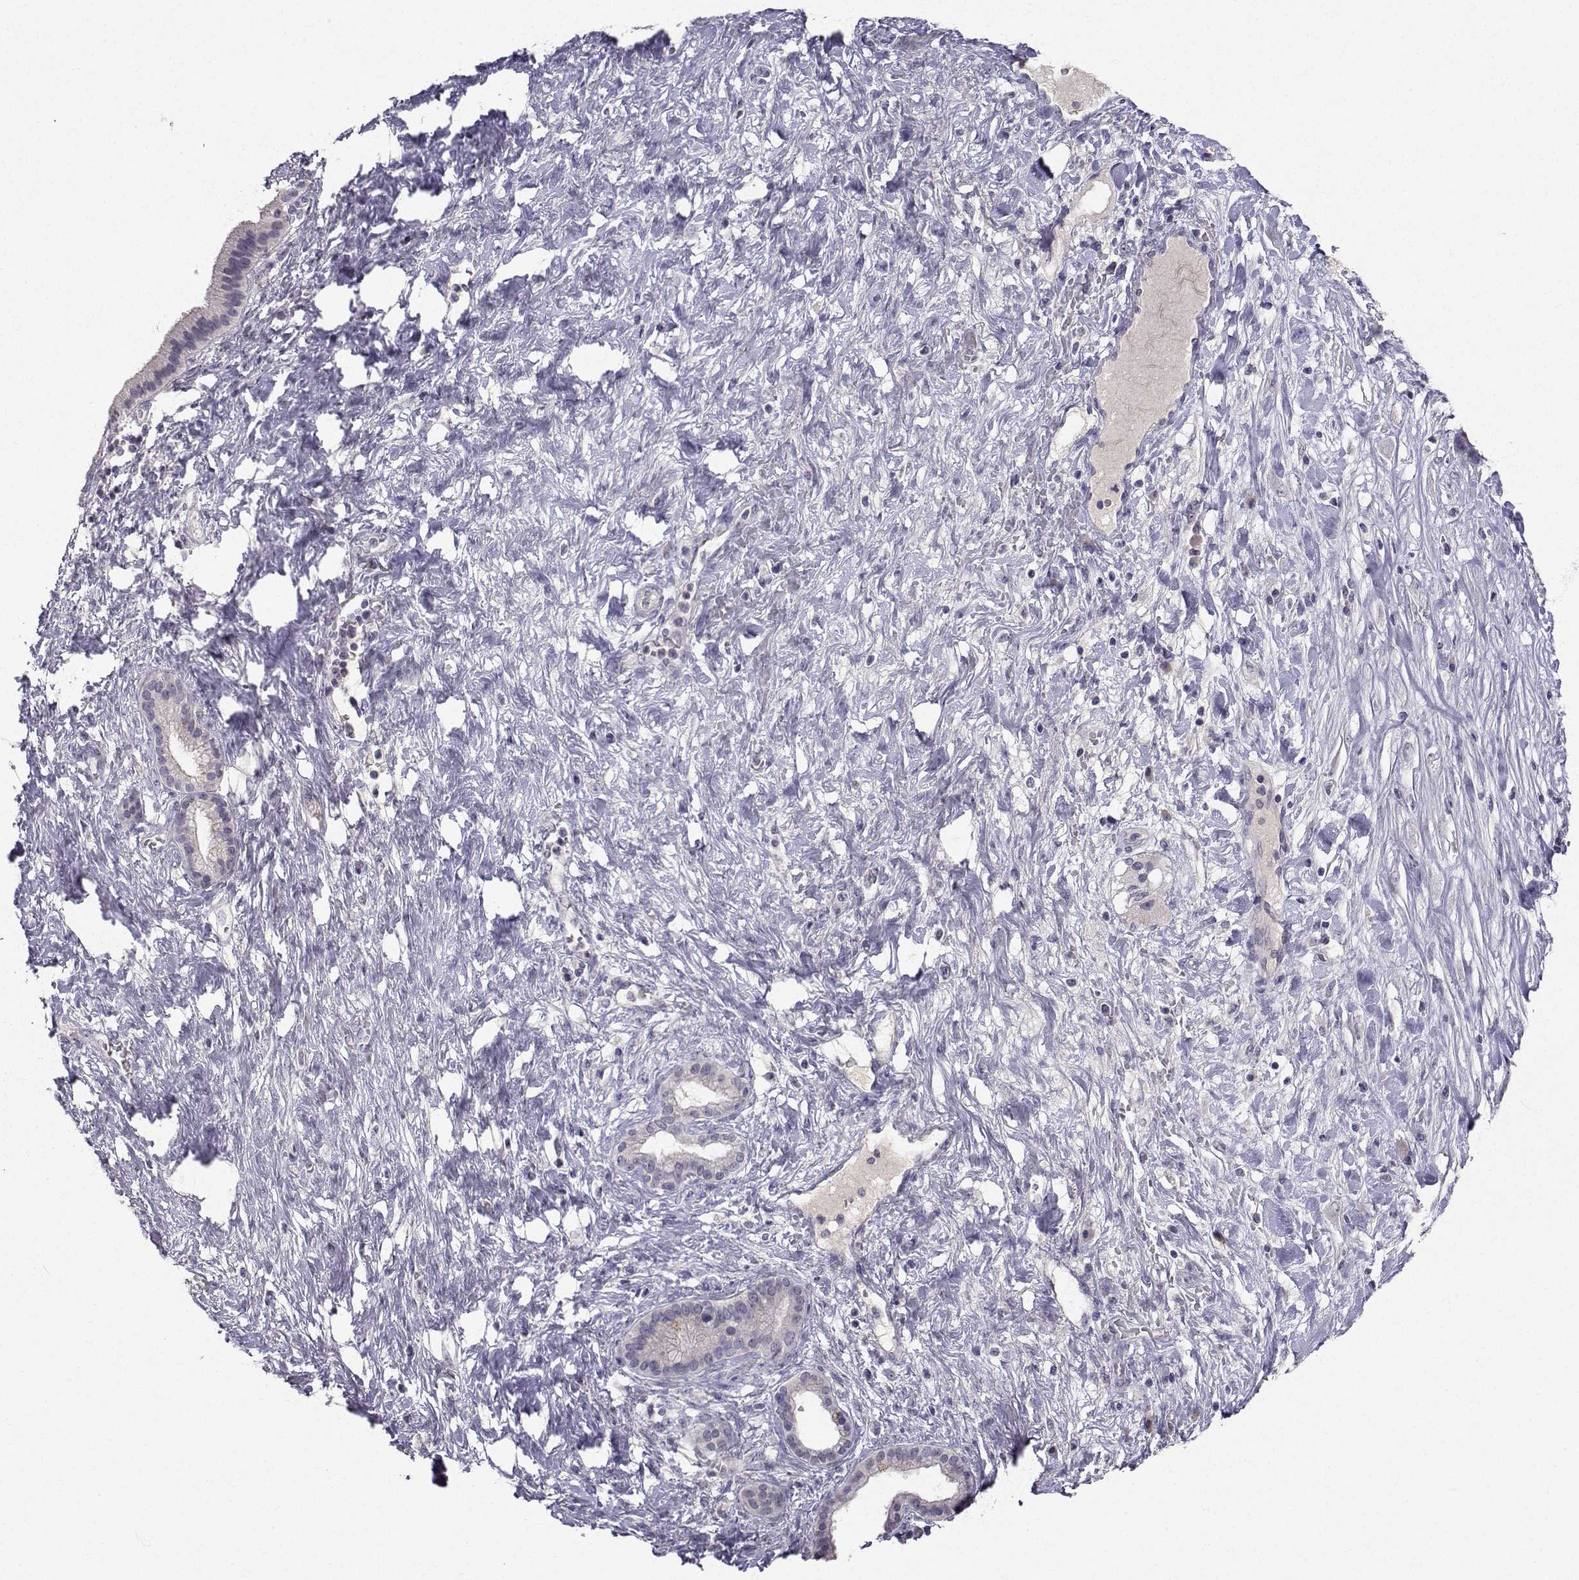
{"staining": {"intensity": "negative", "quantity": "none", "location": "none"}, "tissue": "pancreatic cancer", "cell_type": "Tumor cells", "image_type": "cancer", "snomed": [{"axis": "morphology", "description": "Adenocarcinoma, NOS"}, {"axis": "topography", "description": "Pancreas"}], "caption": "Tumor cells are negative for brown protein staining in pancreatic cancer. (DAB (3,3'-diaminobenzidine) immunohistochemistry with hematoxylin counter stain).", "gene": "SLC6A3", "patient": {"sex": "male", "age": 44}}